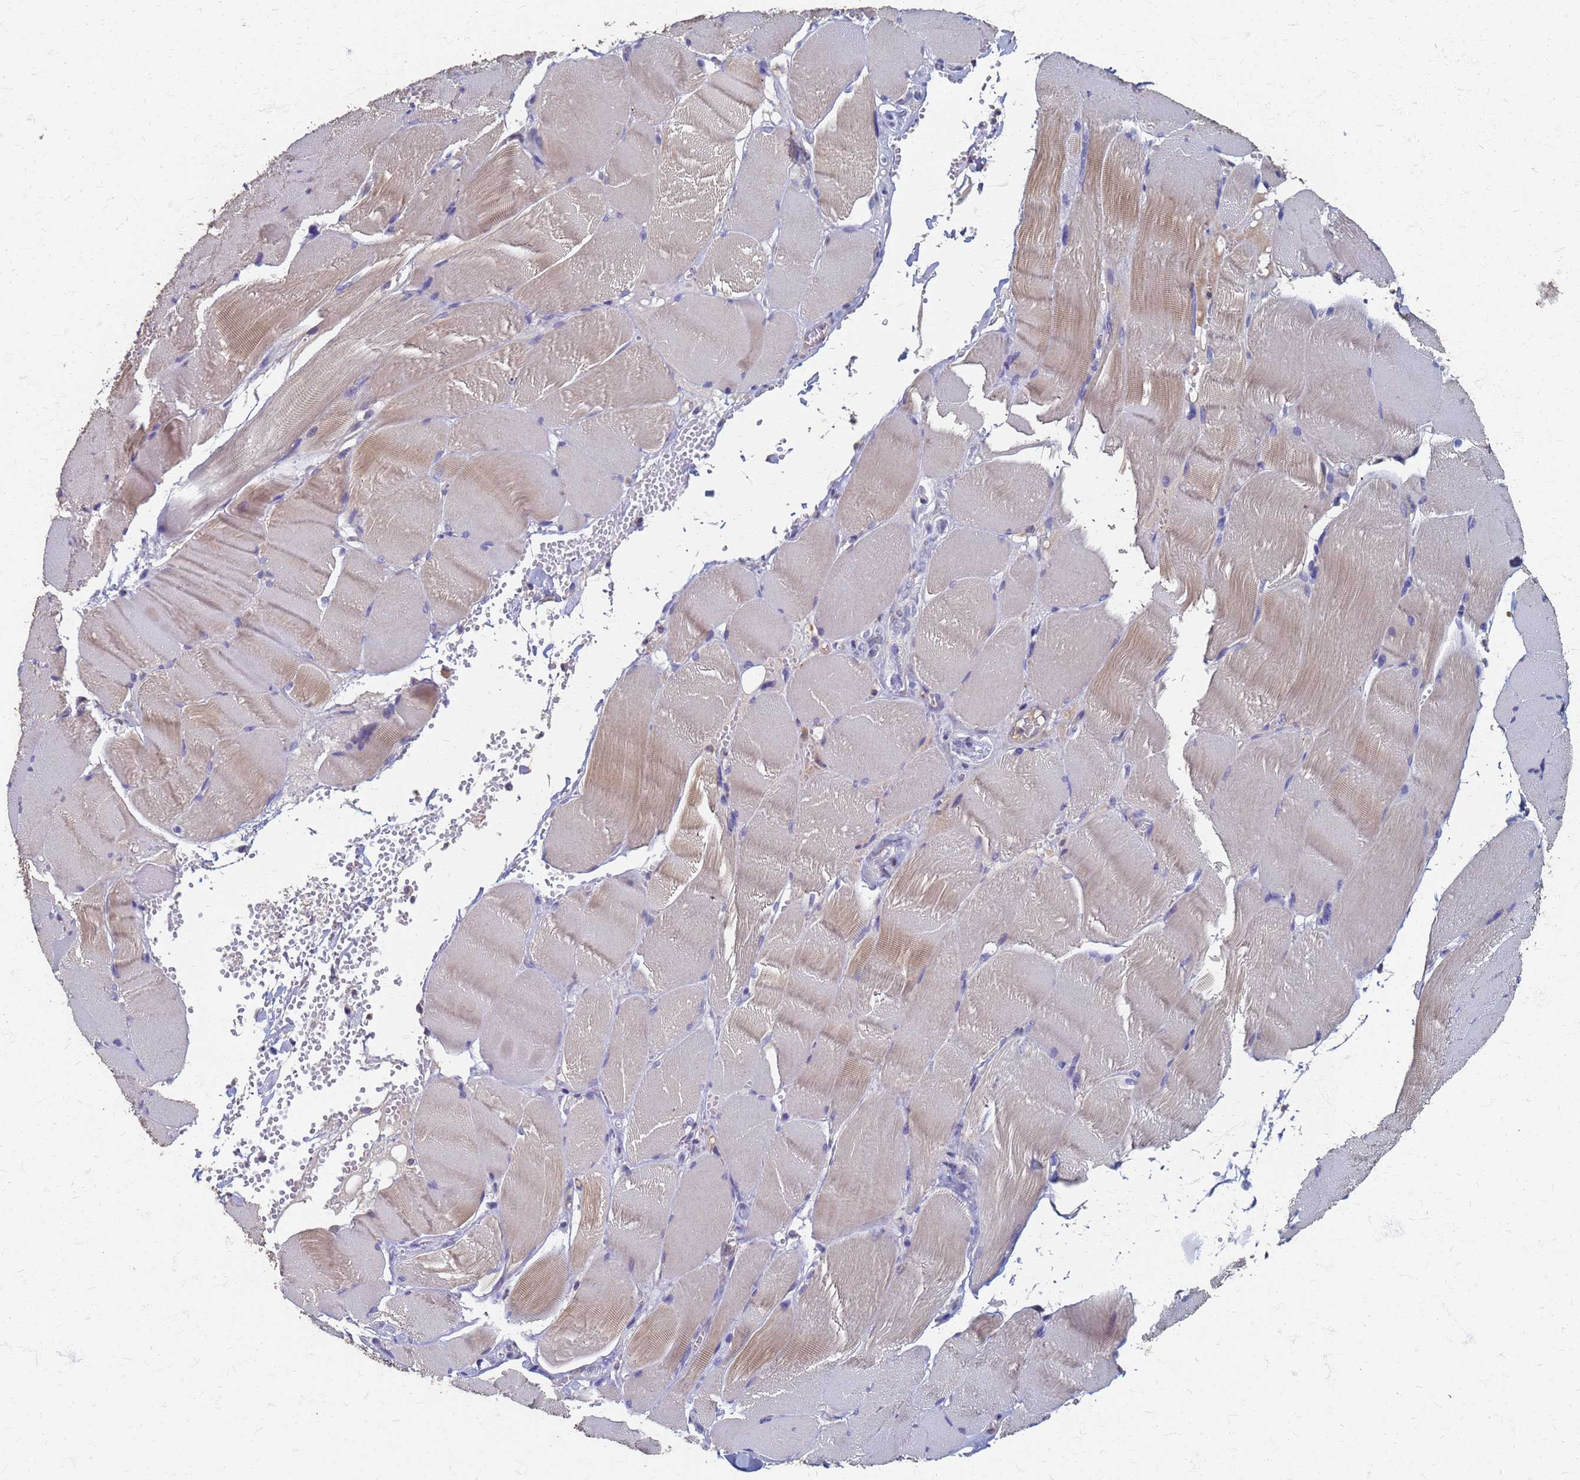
{"staining": {"intensity": "negative", "quantity": "none", "location": "none"}, "tissue": "adipose tissue", "cell_type": "Adipocytes", "image_type": "normal", "snomed": [{"axis": "morphology", "description": "Normal tissue, NOS"}, {"axis": "topography", "description": "Skeletal muscle"}, {"axis": "topography", "description": "Peripheral nerve tissue"}], "caption": "Immunohistochemistry (IHC) micrograph of benign adipose tissue: adipose tissue stained with DAB demonstrates no significant protein staining in adipocytes. (Stains: DAB immunohistochemistry (IHC) with hematoxylin counter stain, Microscopy: brightfield microscopy at high magnification).", "gene": "KRCC1", "patient": {"sex": "female", "age": 55}}